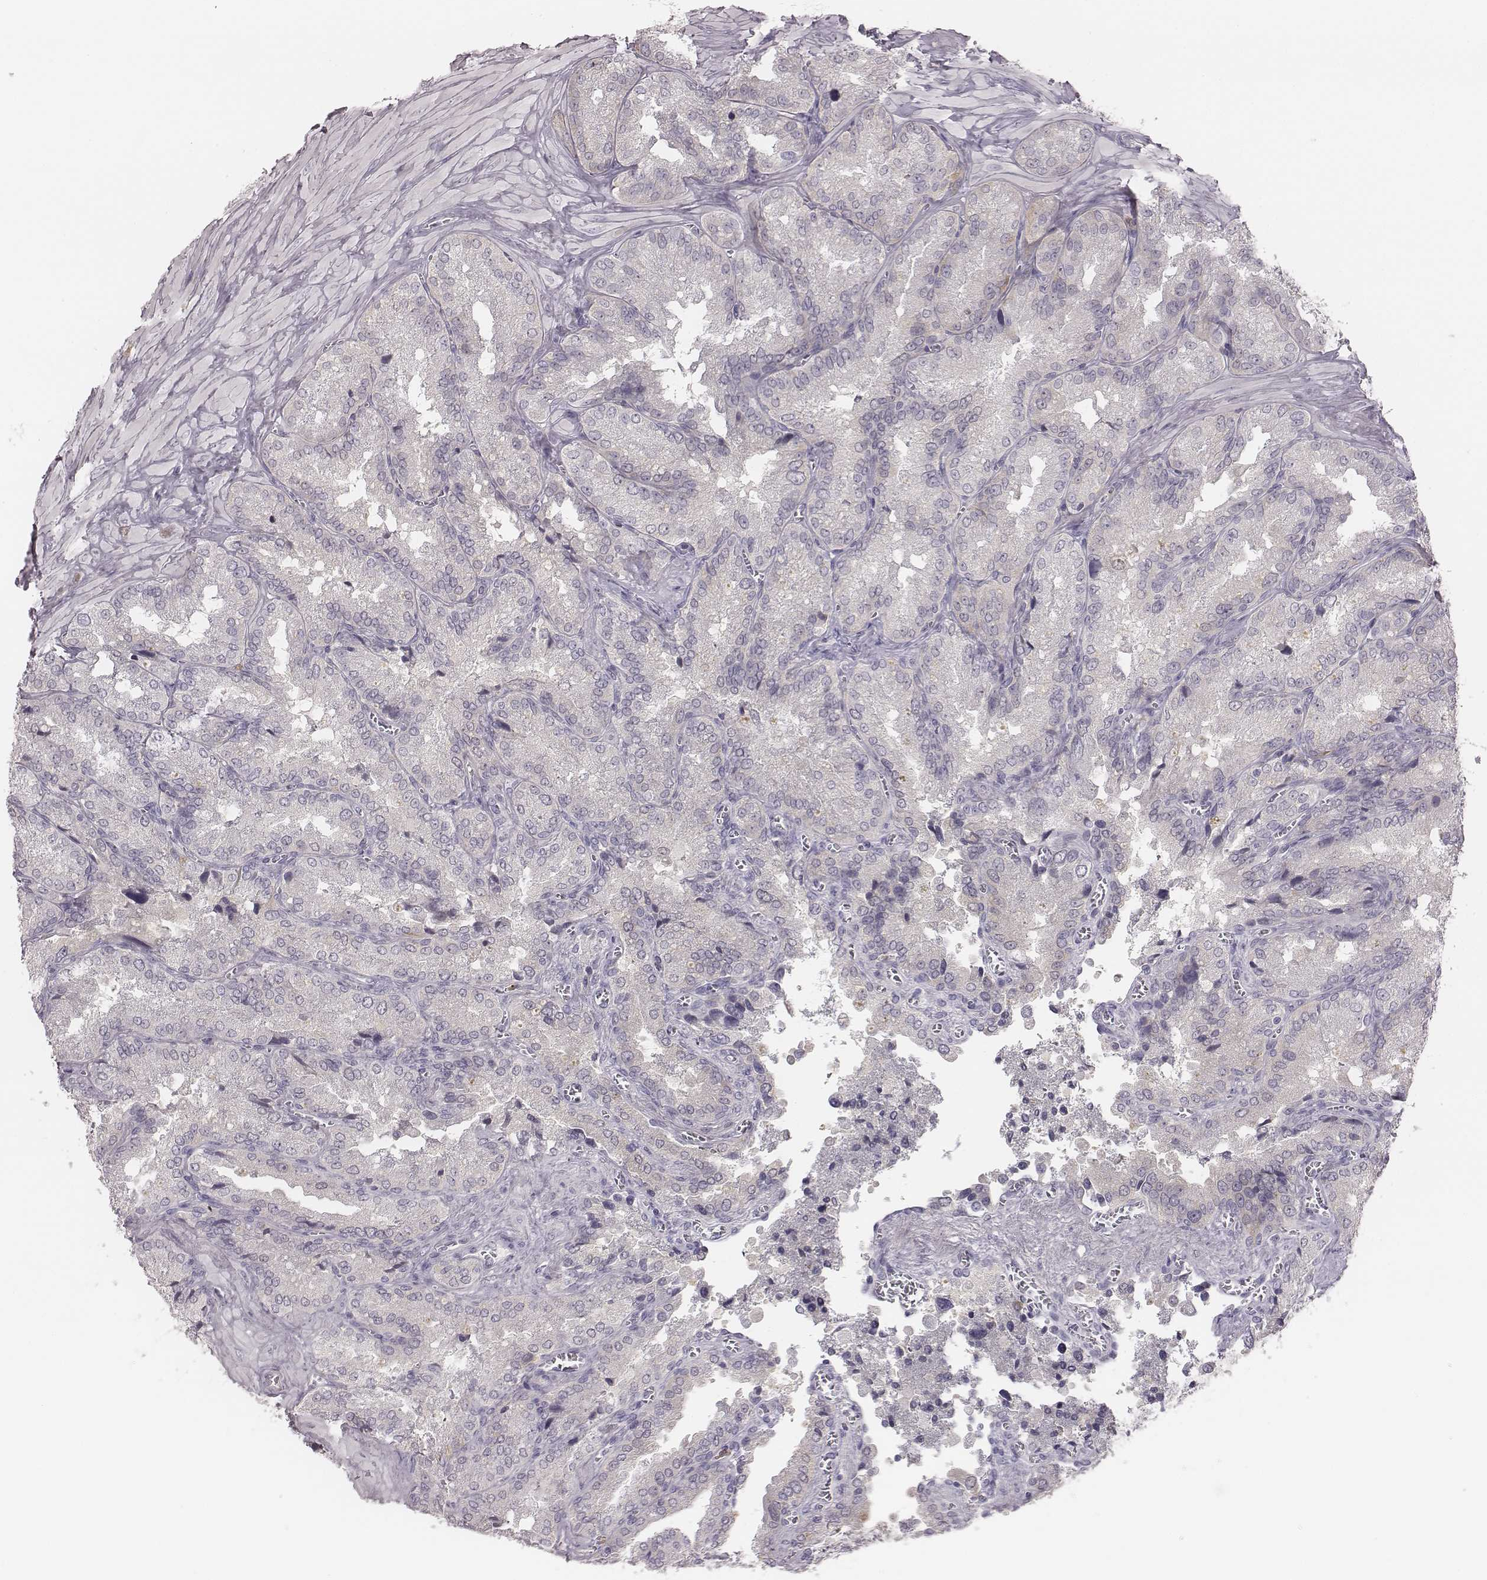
{"staining": {"intensity": "negative", "quantity": "none", "location": "none"}, "tissue": "seminal vesicle", "cell_type": "Glandular cells", "image_type": "normal", "snomed": [{"axis": "morphology", "description": "Normal tissue, NOS"}, {"axis": "topography", "description": "Seminal veicle"}], "caption": "Protein analysis of unremarkable seminal vesicle reveals no significant positivity in glandular cells.", "gene": "KCNJ12", "patient": {"sex": "male", "age": 37}}